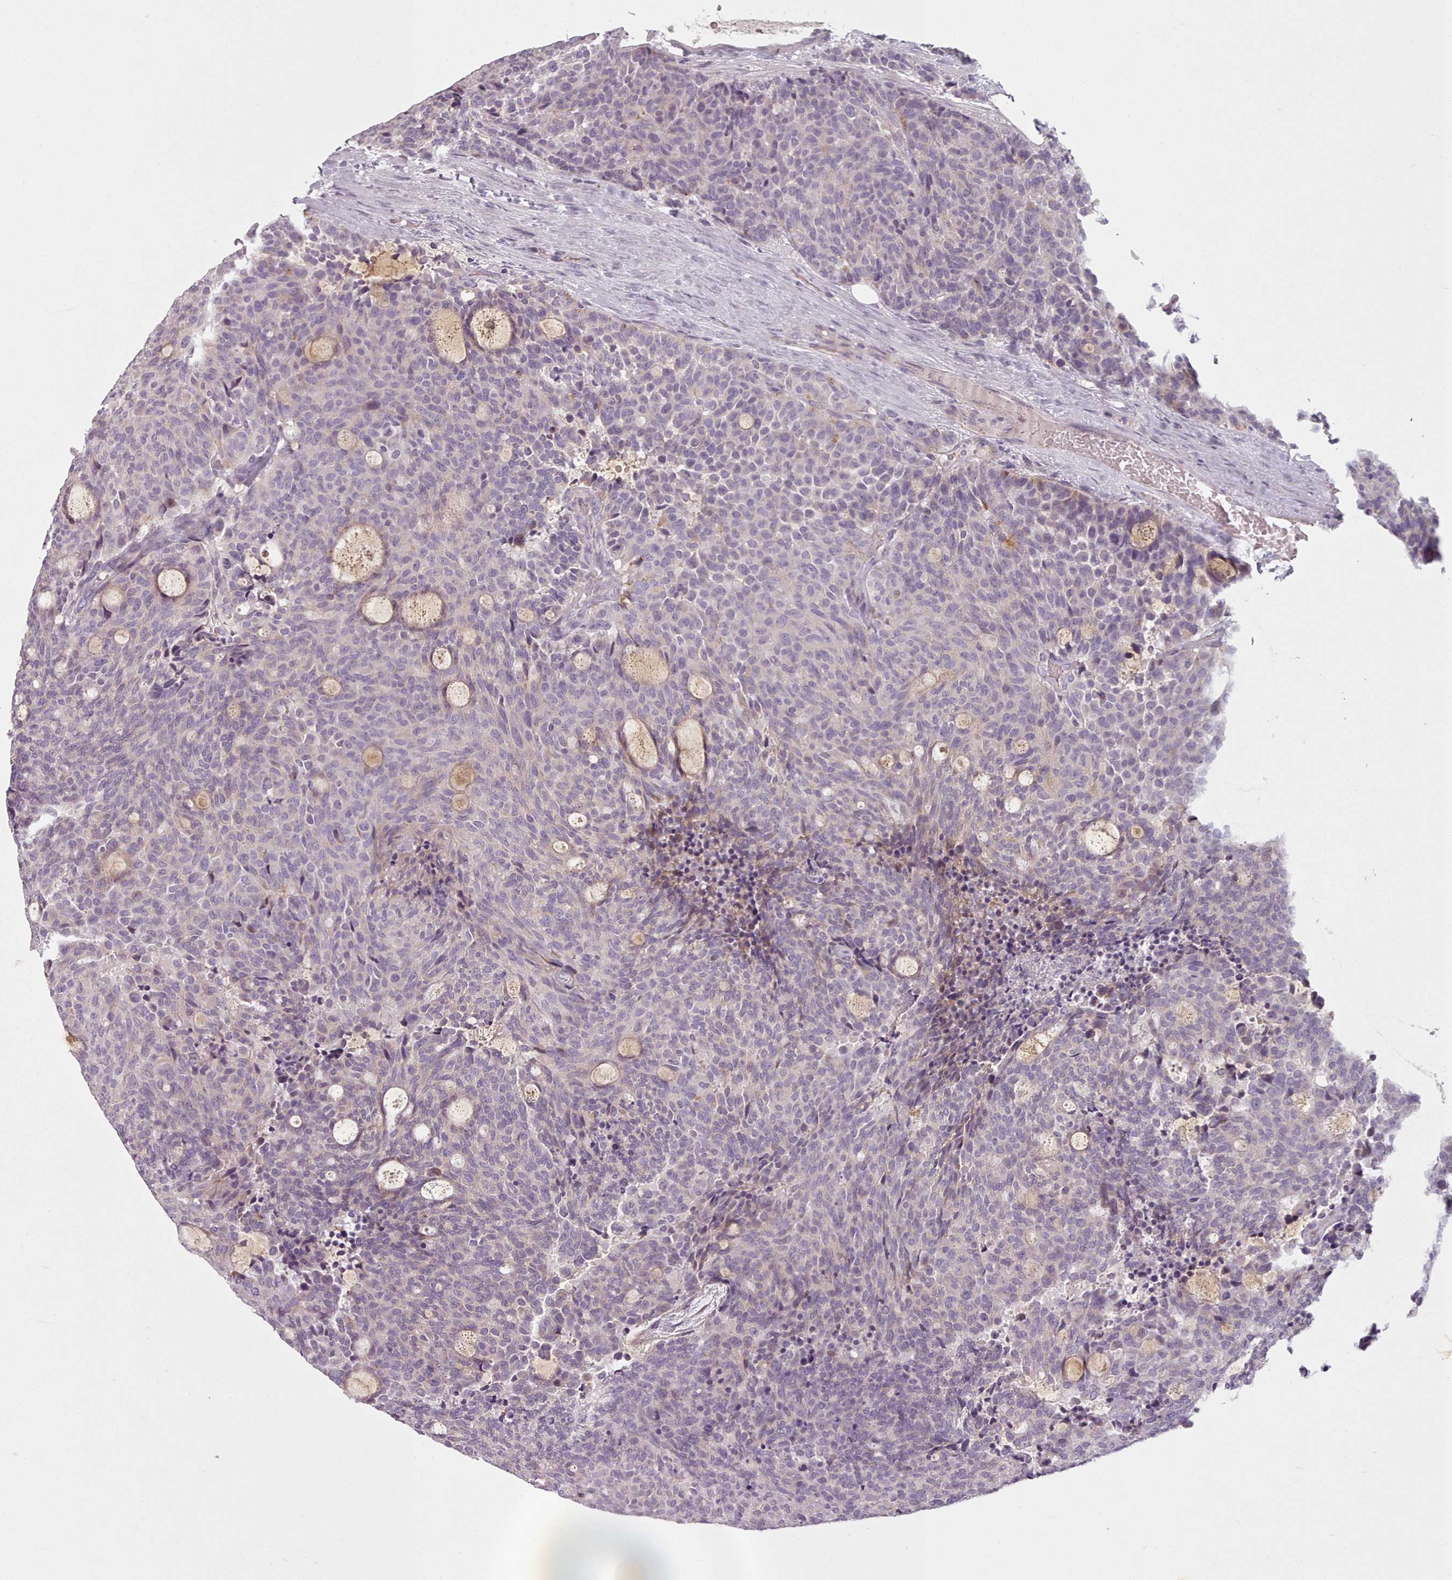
{"staining": {"intensity": "negative", "quantity": "none", "location": "none"}, "tissue": "carcinoid", "cell_type": "Tumor cells", "image_type": "cancer", "snomed": [{"axis": "morphology", "description": "Carcinoid, malignant, NOS"}, {"axis": "topography", "description": "Pancreas"}], "caption": "There is no significant staining in tumor cells of carcinoid (malignant).", "gene": "LAPTM5", "patient": {"sex": "female", "age": 54}}